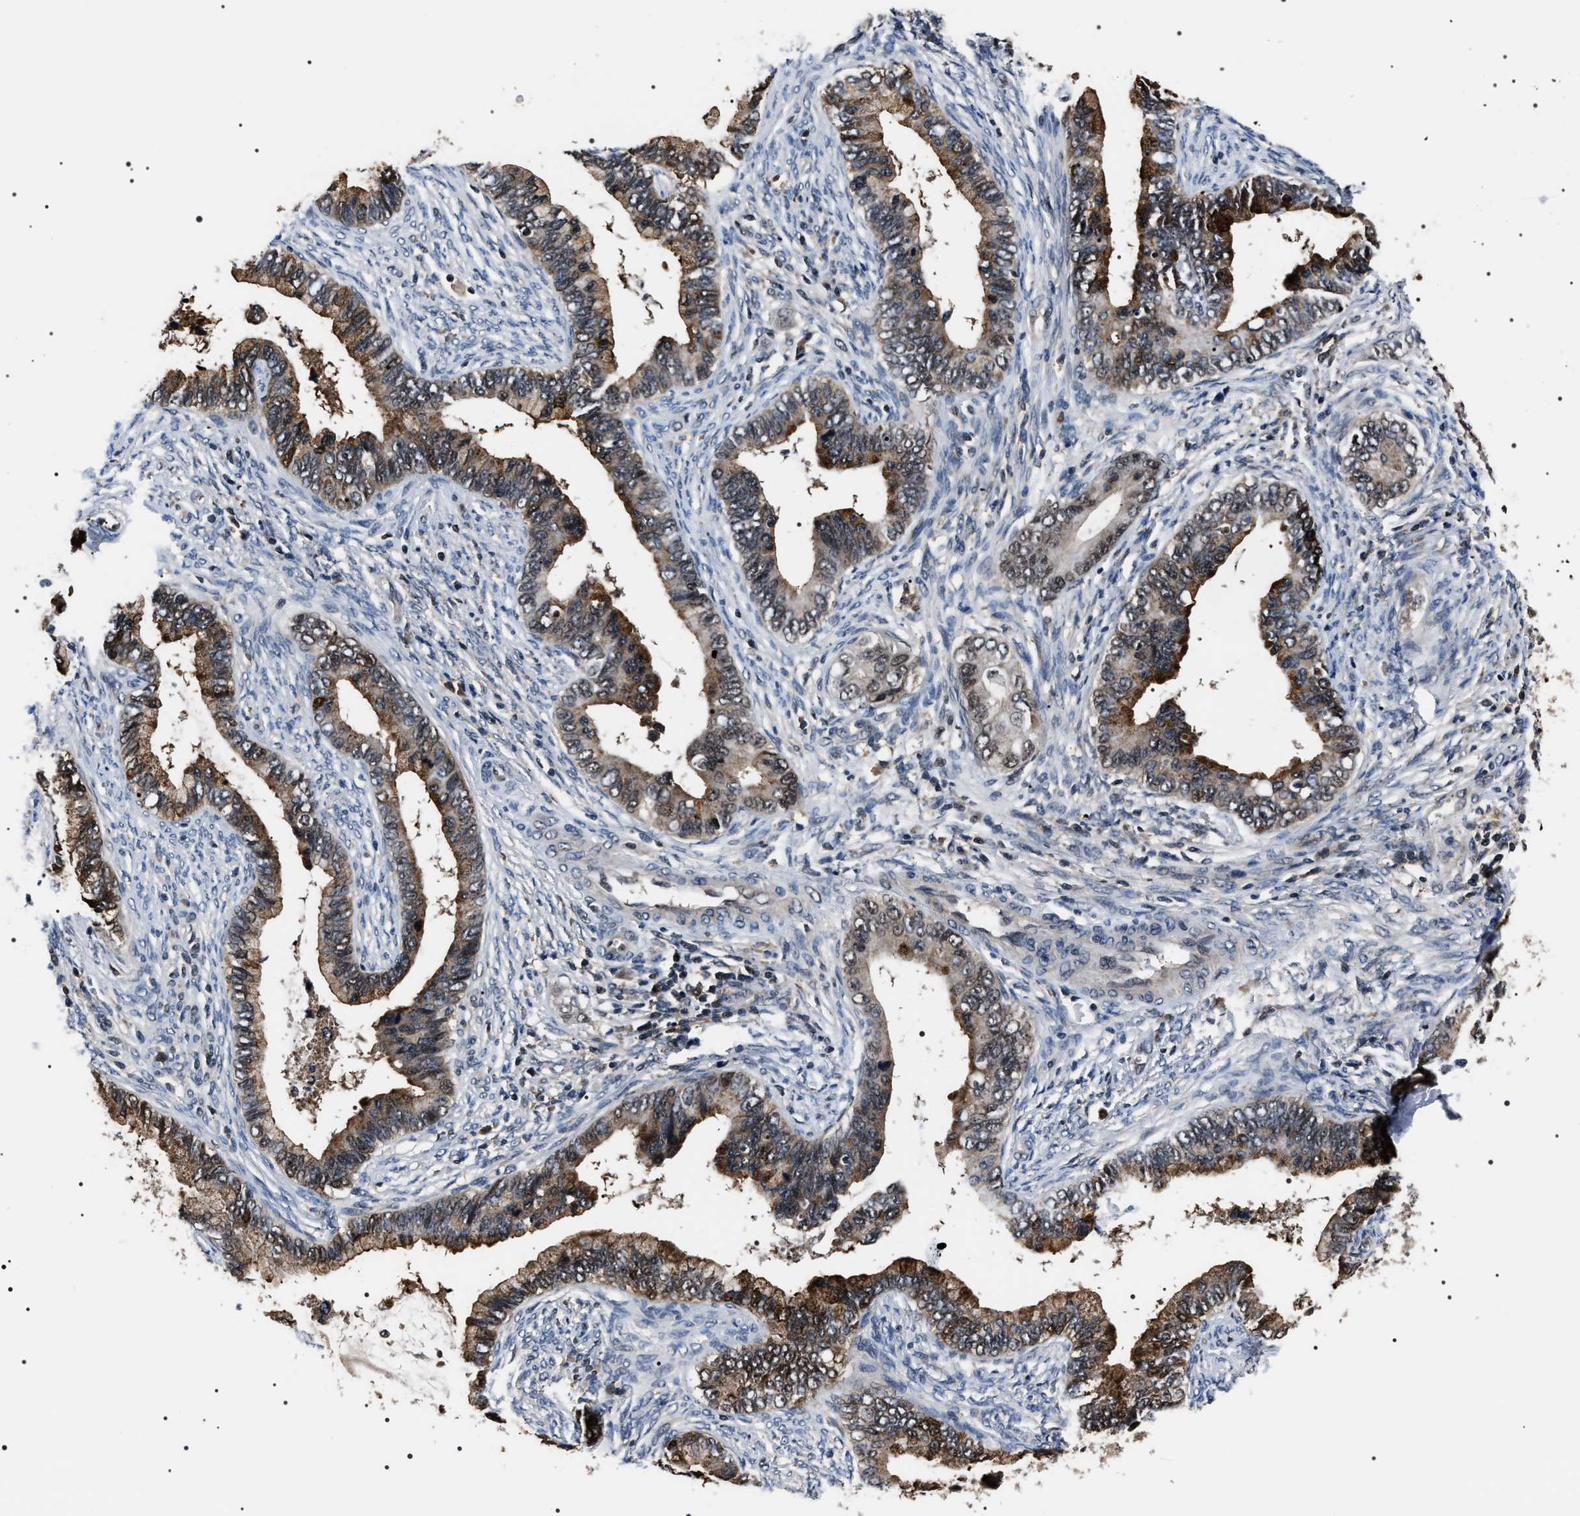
{"staining": {"intensity": "moderate", "quantity": ">75%", "location": "cytoplasmic/membranous,nuclear"}, "tissue": "cervical cancer", "cell_type": "Tumor cells", "image_type": "cancer", "snomed": [{"axis": "morphology", "description": "Adenocarcinoma, NOS"}, {"axis": "topography", "description": "Cervix"}], "caption": "Protein analysis of cervical adenocarcinoma tissue displays moderate cytoplasmic/membranous and nuclear positivity in about >75% of tumor cells.", "gene": "SIPA1", "patient": {"sex": "female", "age": 44}}